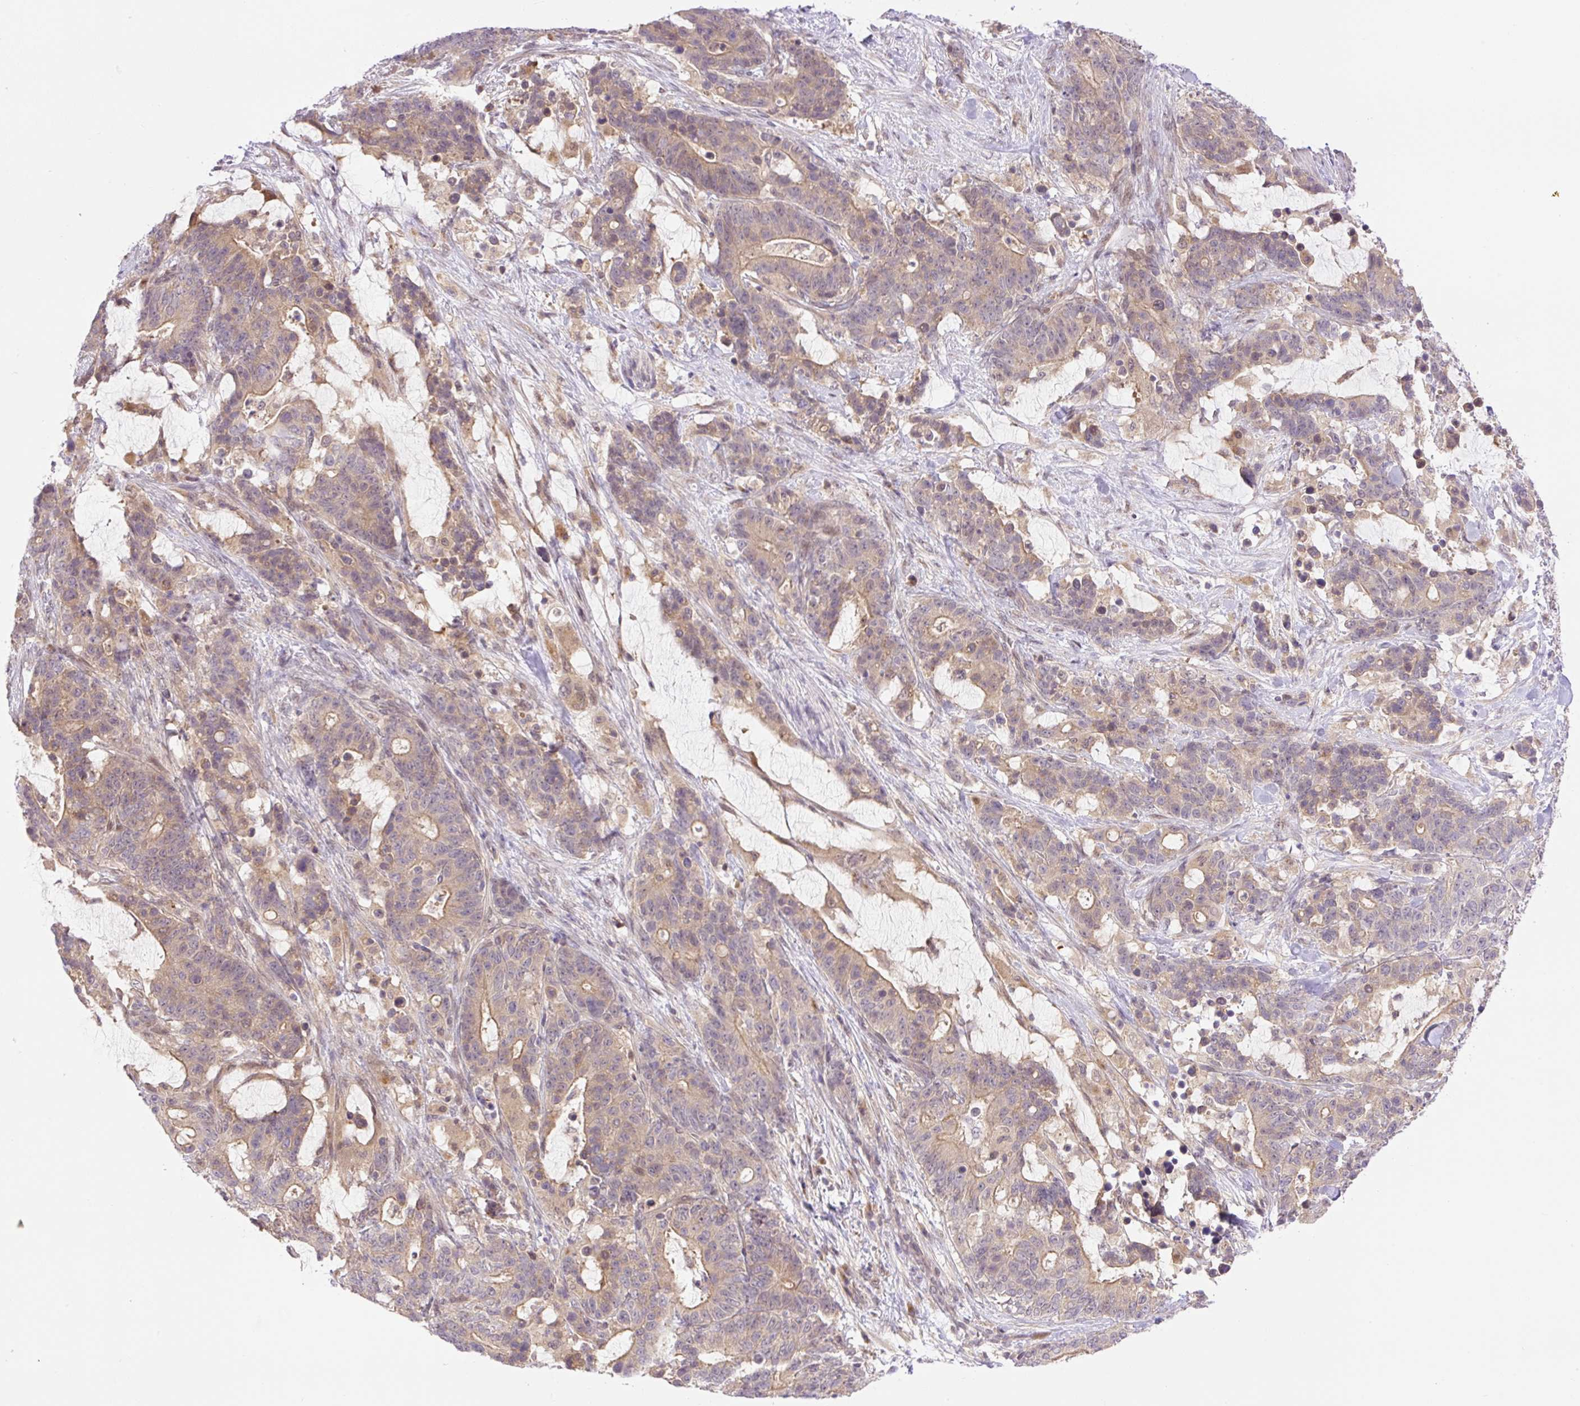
{"staining": {"intensity": "weak", "quantity": ">75%", "location": "cytoplasmic/membranous,nuclear"}, "tissue": "stomach cancer", "cell_type": "Tumor cells", "image_type": "cancer", "snomed": [{"axis": "morphology", "description": "Normal tissue, NOS"}, {"axis": "morphology", "description": "Adenocarcinoma, NOS"}, {"axis": "topography", "description": "Stomach"}], "caption": "Weak cytoplasmic/membranous and nuclear expression is identified in approximately >75% of tumor cells in stomach cancer. The staining was performed using DAB, with brown indicating positive protein expression. Nuclei are stained blue with hematoxylin.", "gene": "VPS25", "patient": {"sex": "female", "age": 64}}